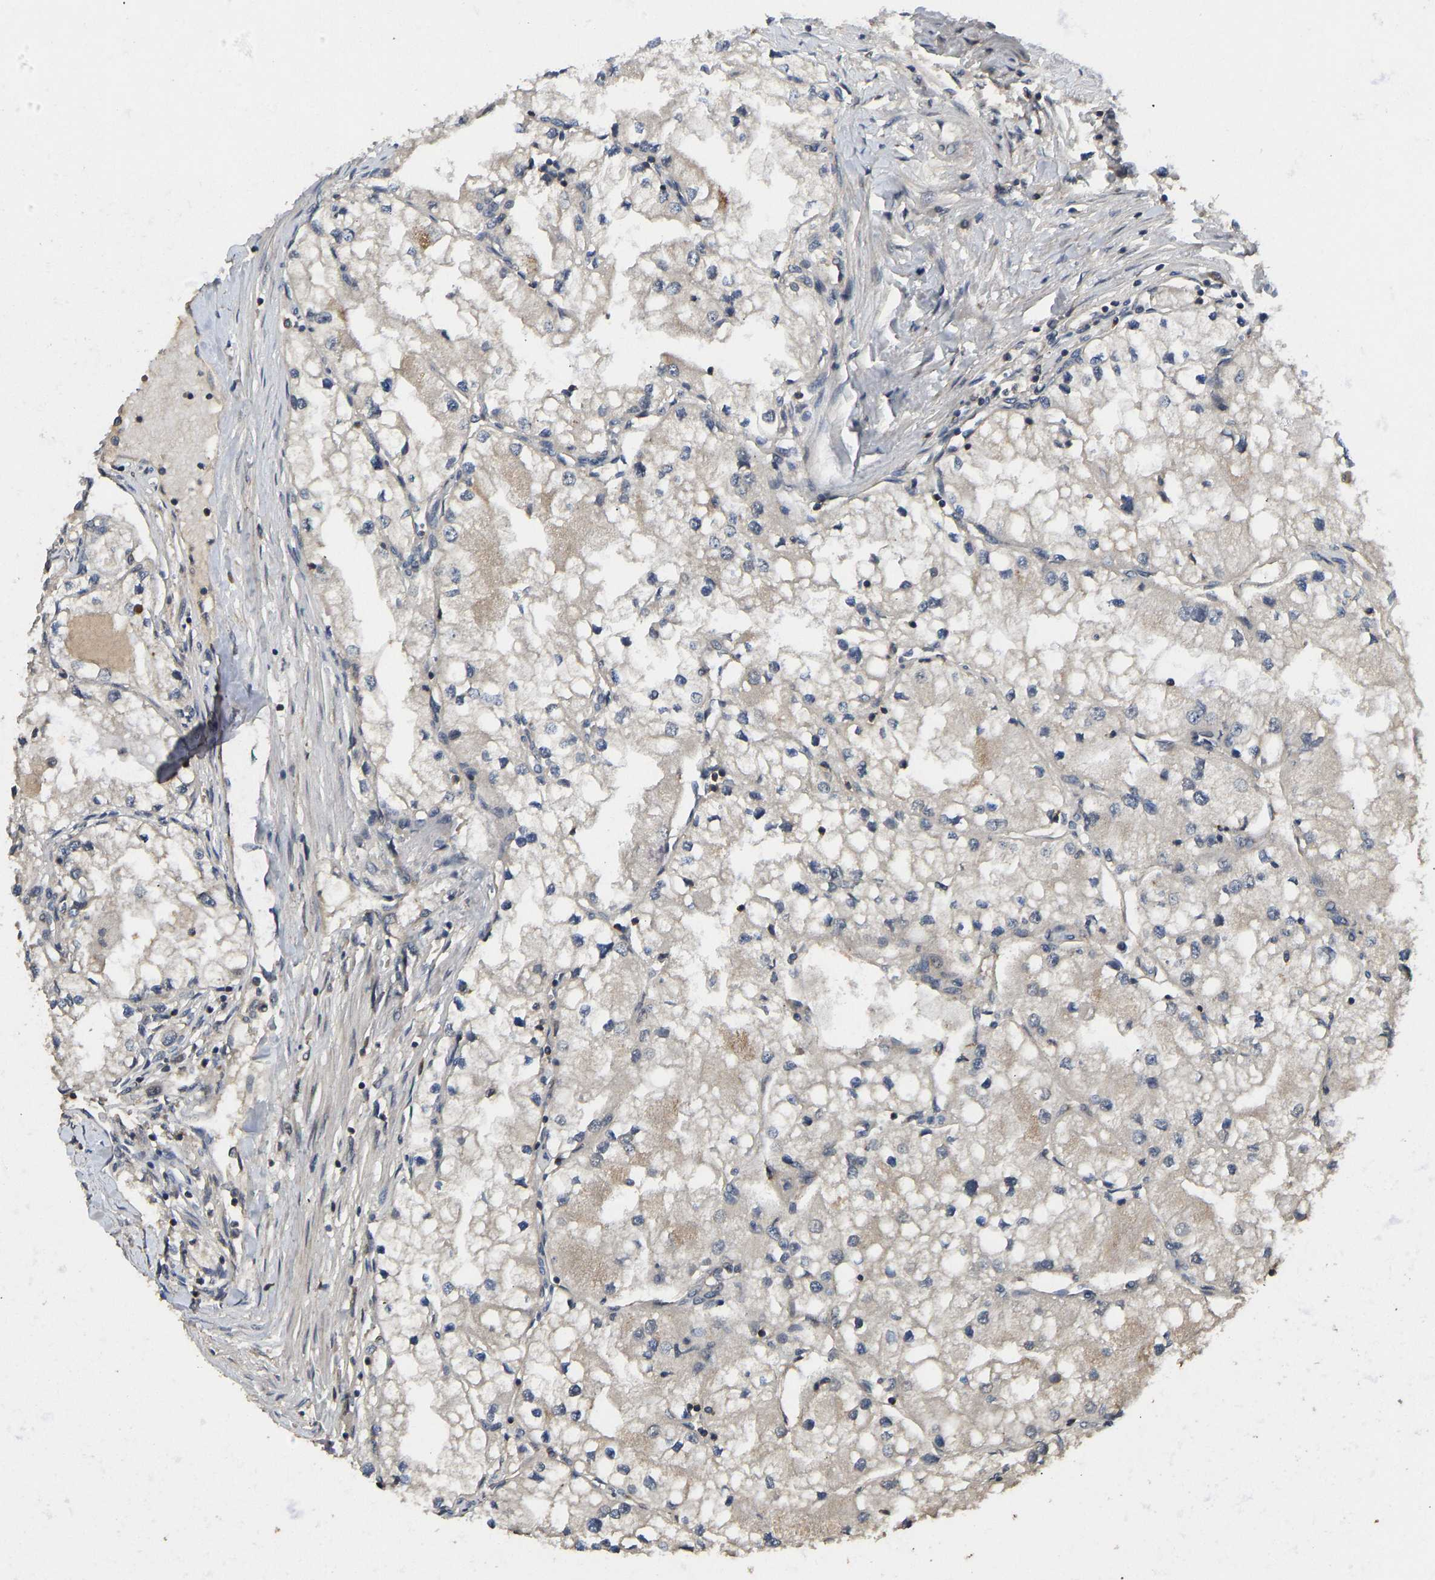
{"staining": {"intensity": "weak", "quantity": "<25%", "location": "cytoplasmic/membranous"}, "tissue": "renal cancer", "cell_type": "Tumor cells", "image_type": "cancer", "snomed": [{"axis": "morphology", "description": "Adenocarcinoma, NOS"}, {"axis": "topography", "description": "Kidney"}], "caption": "Immunohistochemistry (IHC) of renal cancer (adenocarcinoma) displays no positivity in tumor cells.", "gene": "NDRG3", "patient": {"sex": "male", "age": 68}}